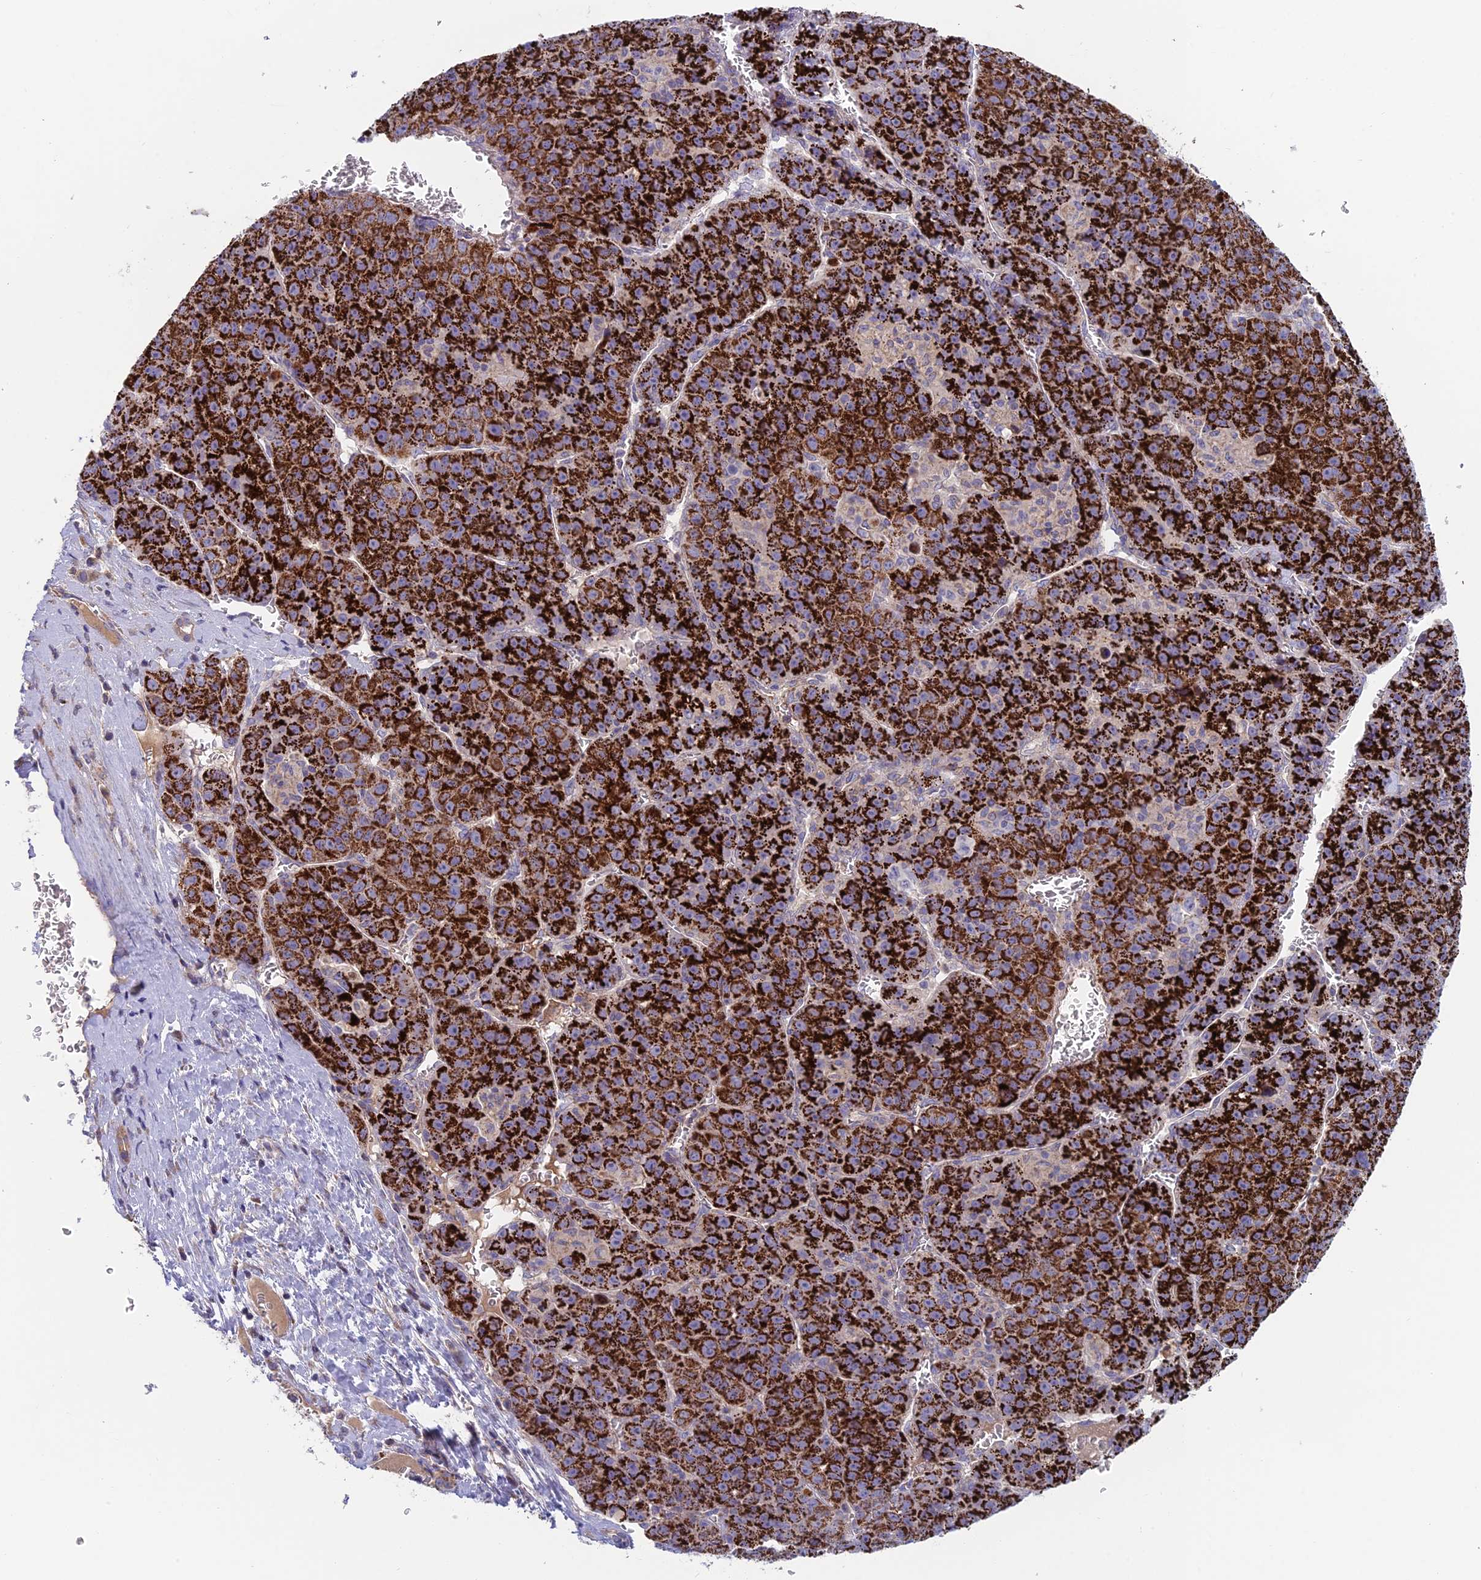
{"staining": {"intensity": "strong", "quantity": ">75%", "location": "cytoplasmic/membranous"}, "tissue": "liver cancer", "cell_type": "Tumor cells", "image_type": "cancer", "snomed": [{"axis": "morphology", "description": "Carcinoma, Hepatocellular, NOS"}, {"axis": "topography", "description": "Liver"}], "caption": "There is high levels of strong cytoplasmic/membranous expression in tumor cells of liver hepatocellular carcinoma, as demonstrated by immunohistochemical staining (brown color).", "gene": "IFTAP", "patient": {"sex": "female", "age": 53}}